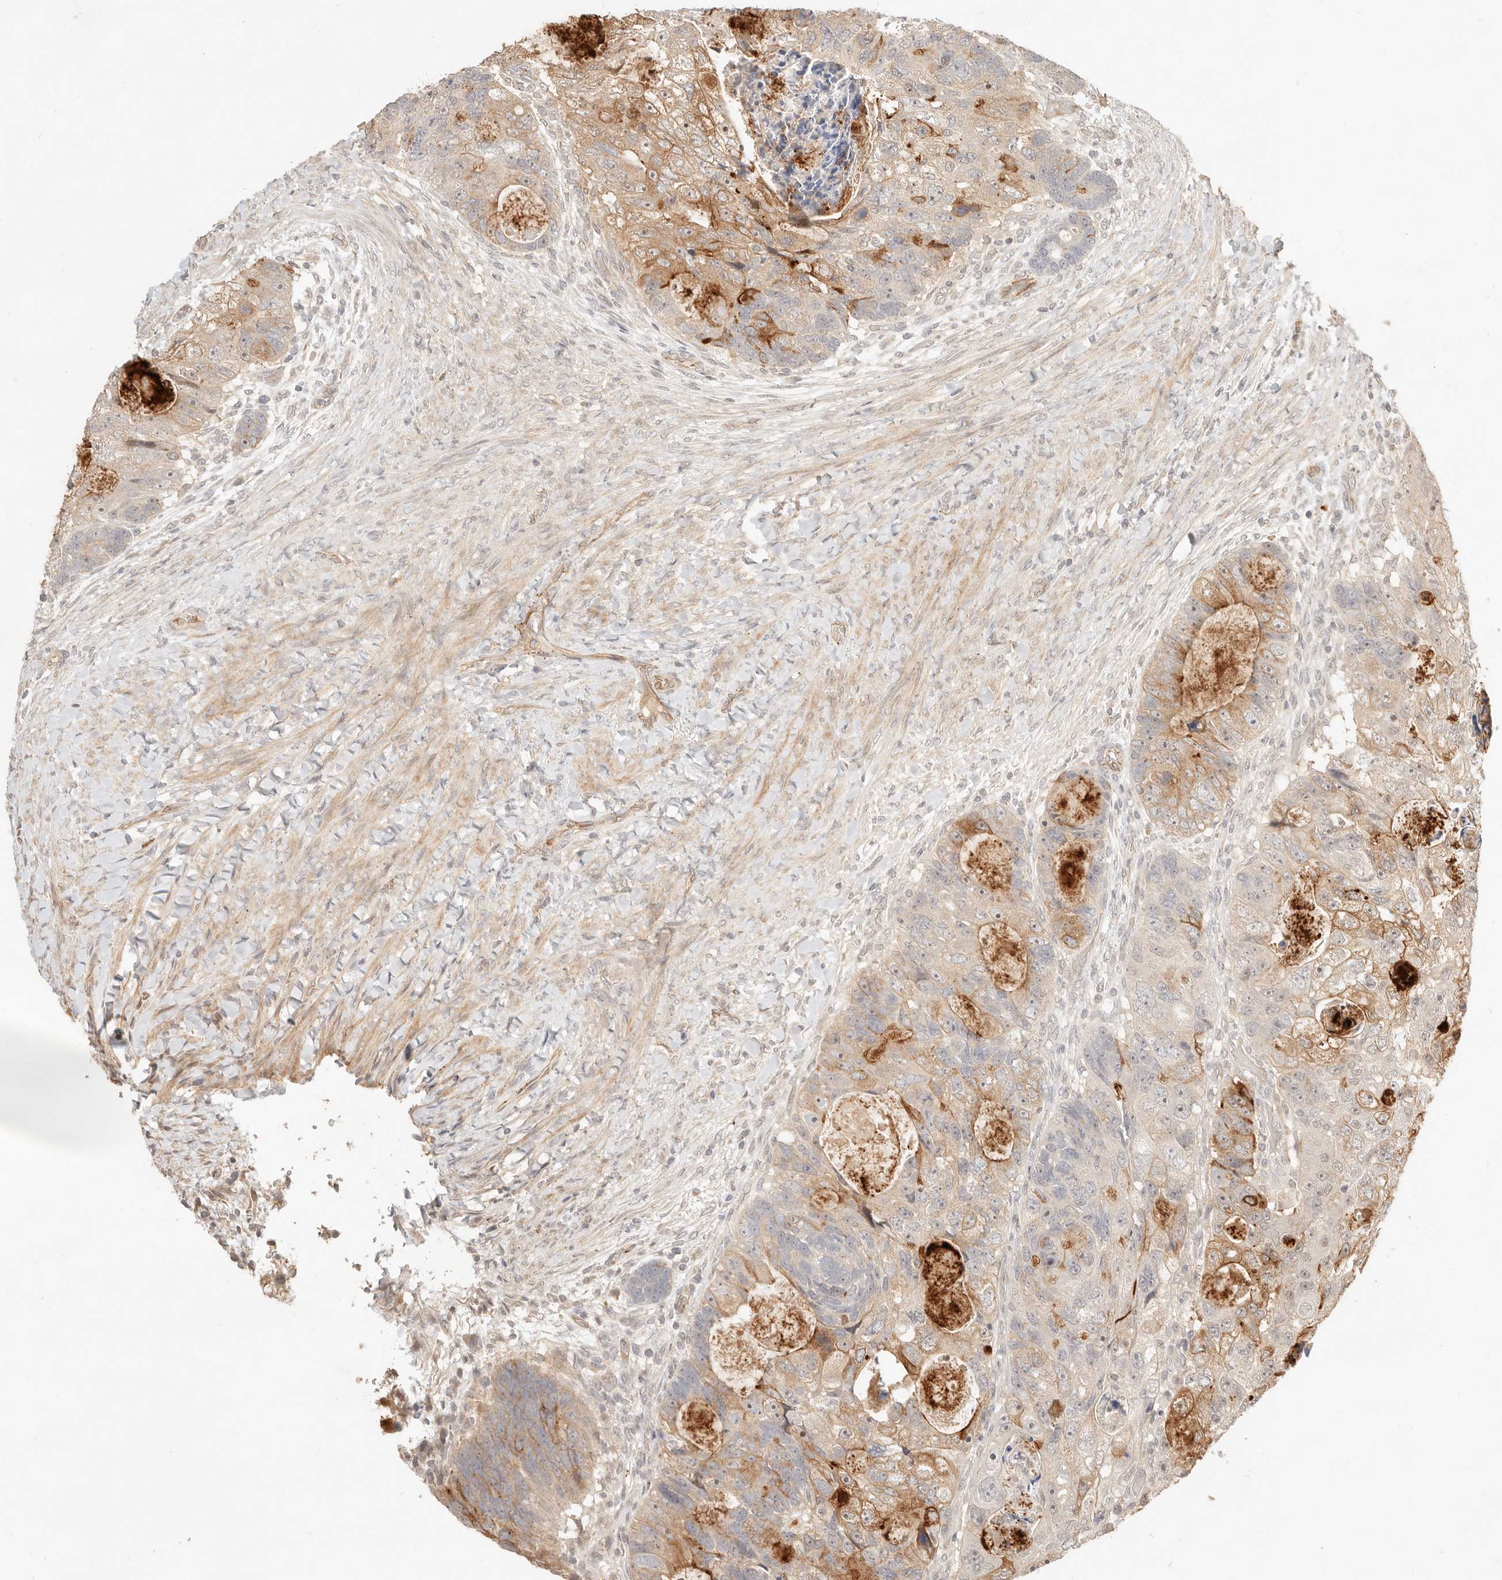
{"staining": {"intensity": "moderate", "quantity": "25%-75%", "location": "cytoplasmic/membranous"}, "tissue": "colorectal cancer", "cell_type": "Tumor cells", "image_type": "cancer", "snomed": [{"axis": "morphology", "description": "Adenocarcinoma, NOS"}, {"axis": "topography", "description": "Rectum"}], "caption": "A micrograph of adenocarcinoma (colorectal) stained for a protein exhibits moderate cytoplasmic/membranous brown staining in tumor cells.", "gene": "MEP1A", "patient": {"sex": "male", "age": 59}}